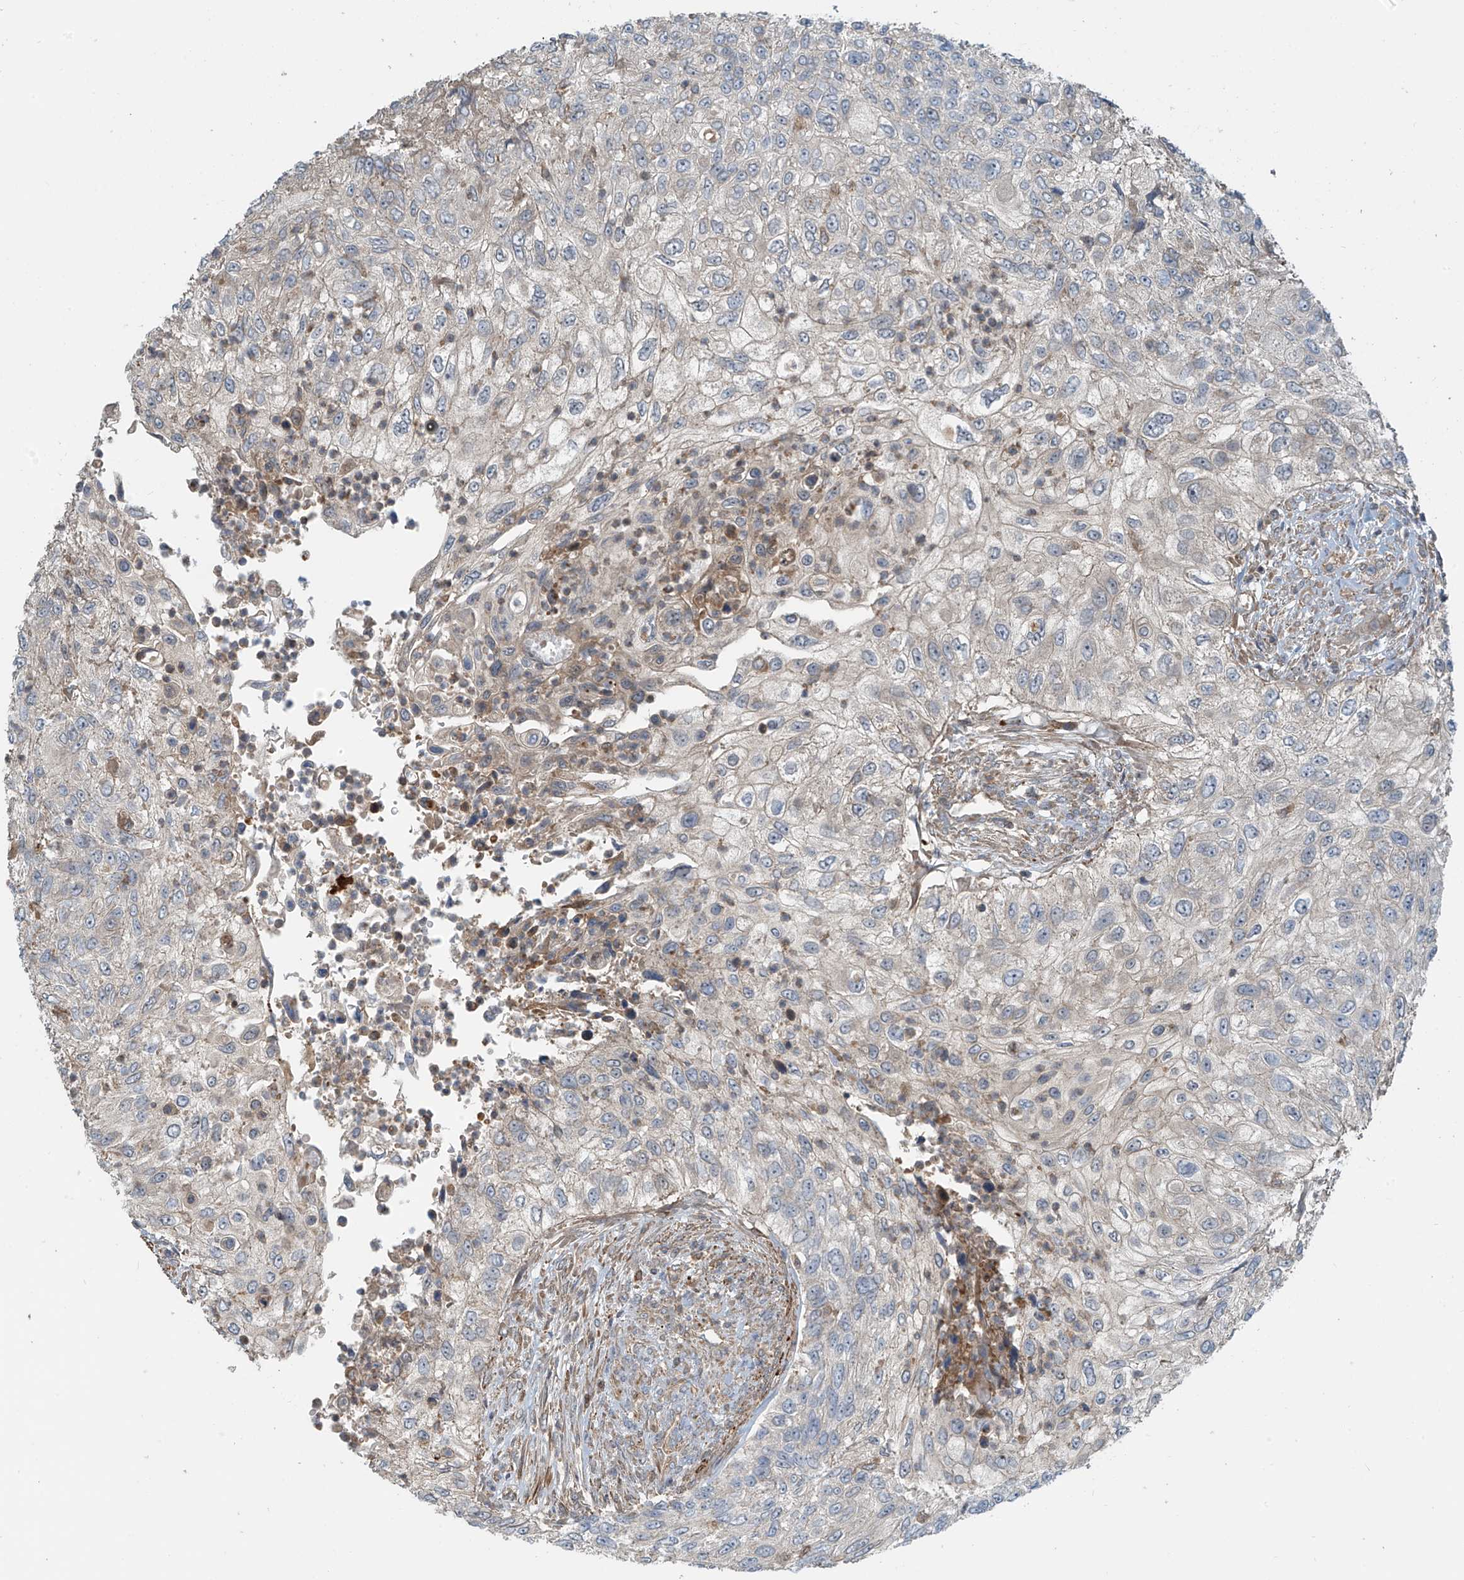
{"staining": {"intensity": "negative", "quantity": "none", "location": "none"}, "tissue": "urothelial cancer", "cell_type": "Tumor cells", "image_type": "cancer", "snomed": [{"axis": "morphology", "description": "Urothelial carcinoma, High grade"}, {"axis": "topography", "description": "Urinary bladder"}], "caption": "IHC image of neoplastic tissue: urothelial cancer stained with DAB (3,3'-diaminobenzidine) exhibits no significant protein staining in tumor cells.", "gene": "SH3BGRL3", "patient": {"sex": "female", "age": 60}}